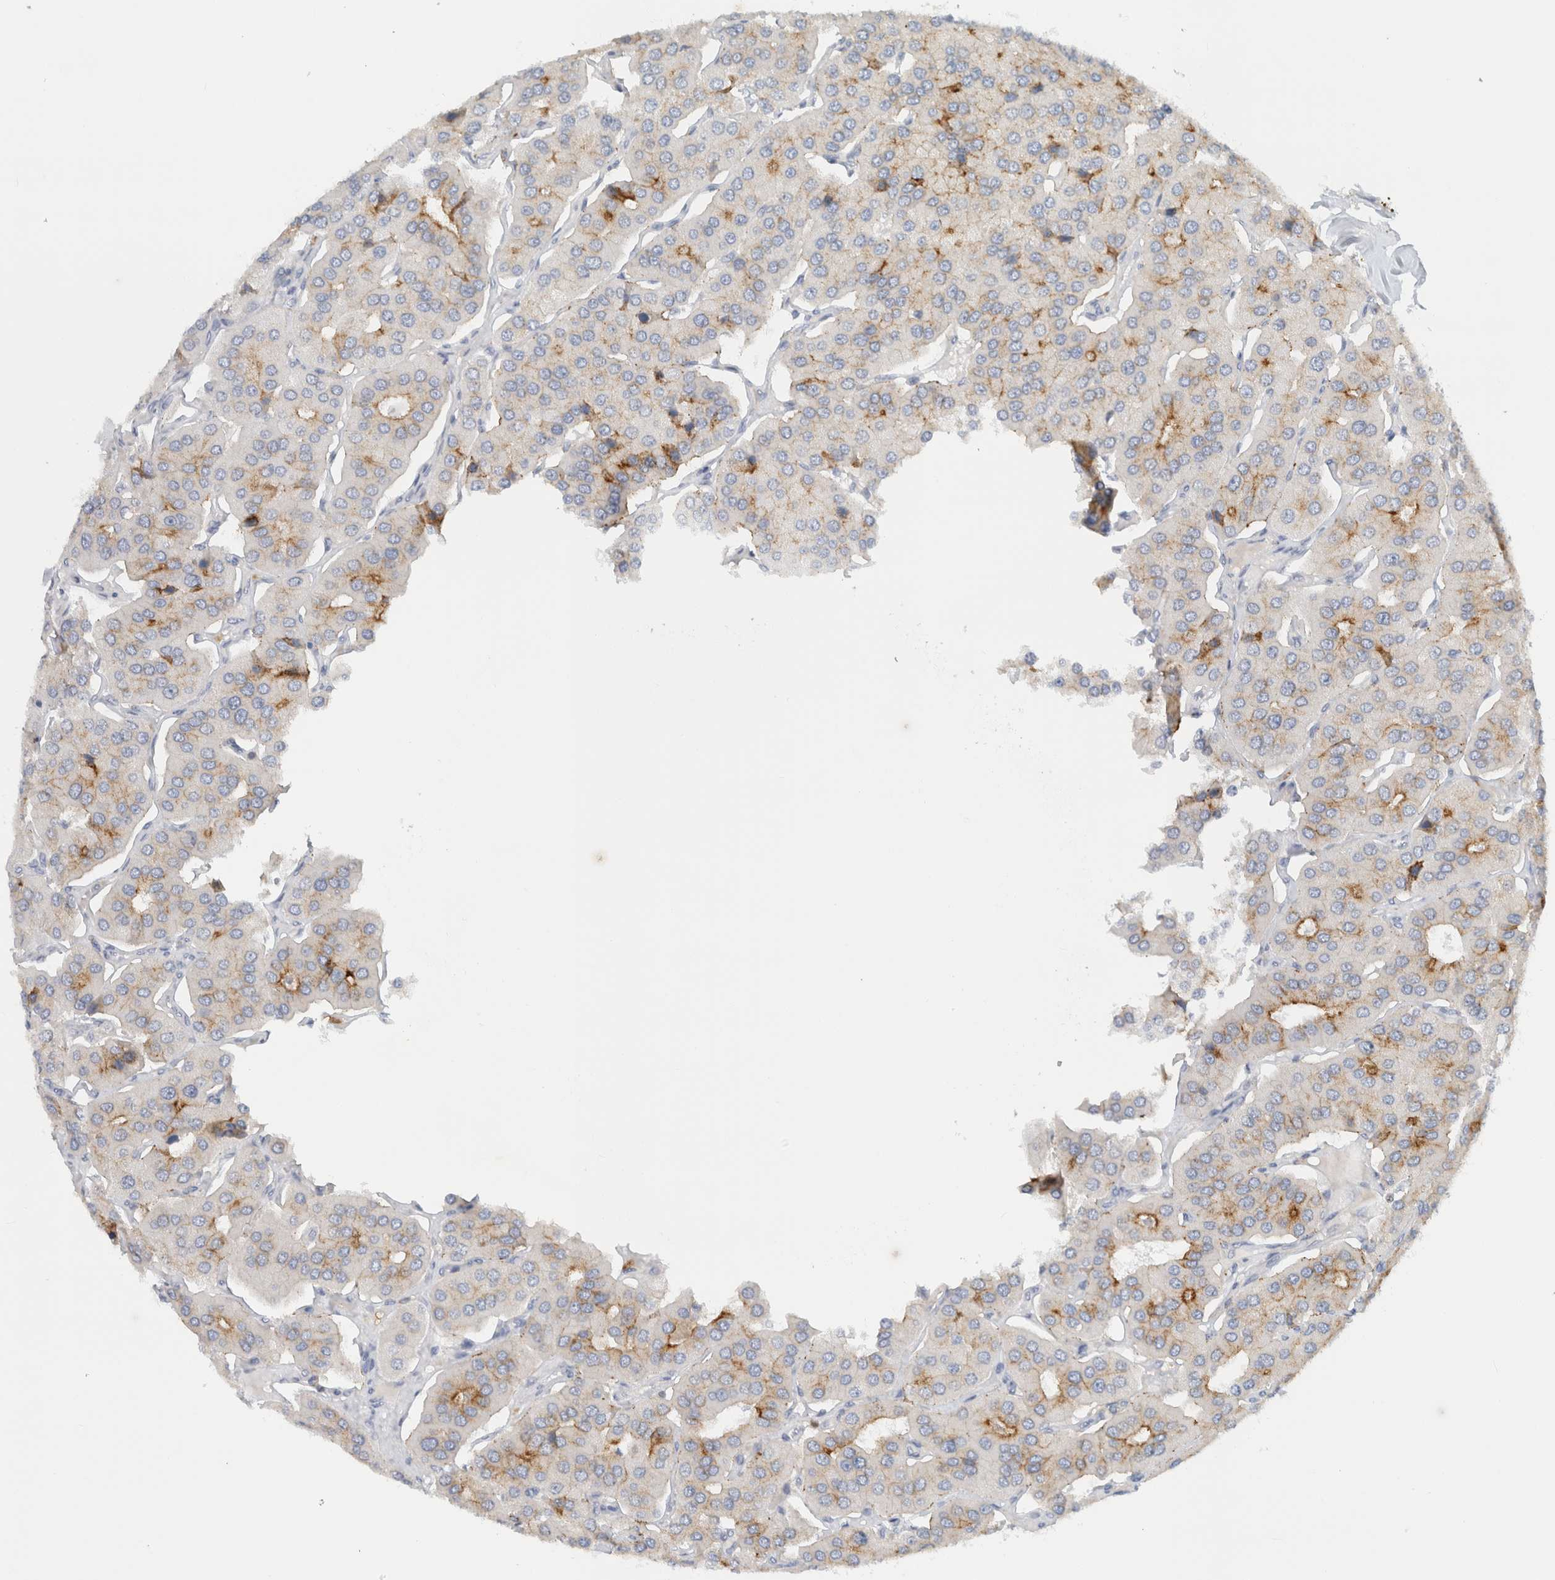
{"staining": {"intensity": "moderate", "quantity": "<25%", "location": "cytoplasmic/membranous"}, "tissue": "parathyroid gland", "cell_type": "Glandular cells", "image_type": "normal", "snomed": [{"axis": "morphology", "description": "Normal tissue, NOS"}, {"axis": "morphology", "description": "Adenoma, NOS"}, {"axis": "topography", "description": "Parathyroid gland"}], "caption": "An immunohistochemistry image of normal tissue is shown. Protein staining in brown labels moderate cytoplasmic/membranous positivity in parathyroid gland within glandular cells.", "gene": "ERCC6L2", "patient": {"sex": "female", "age": 86}}